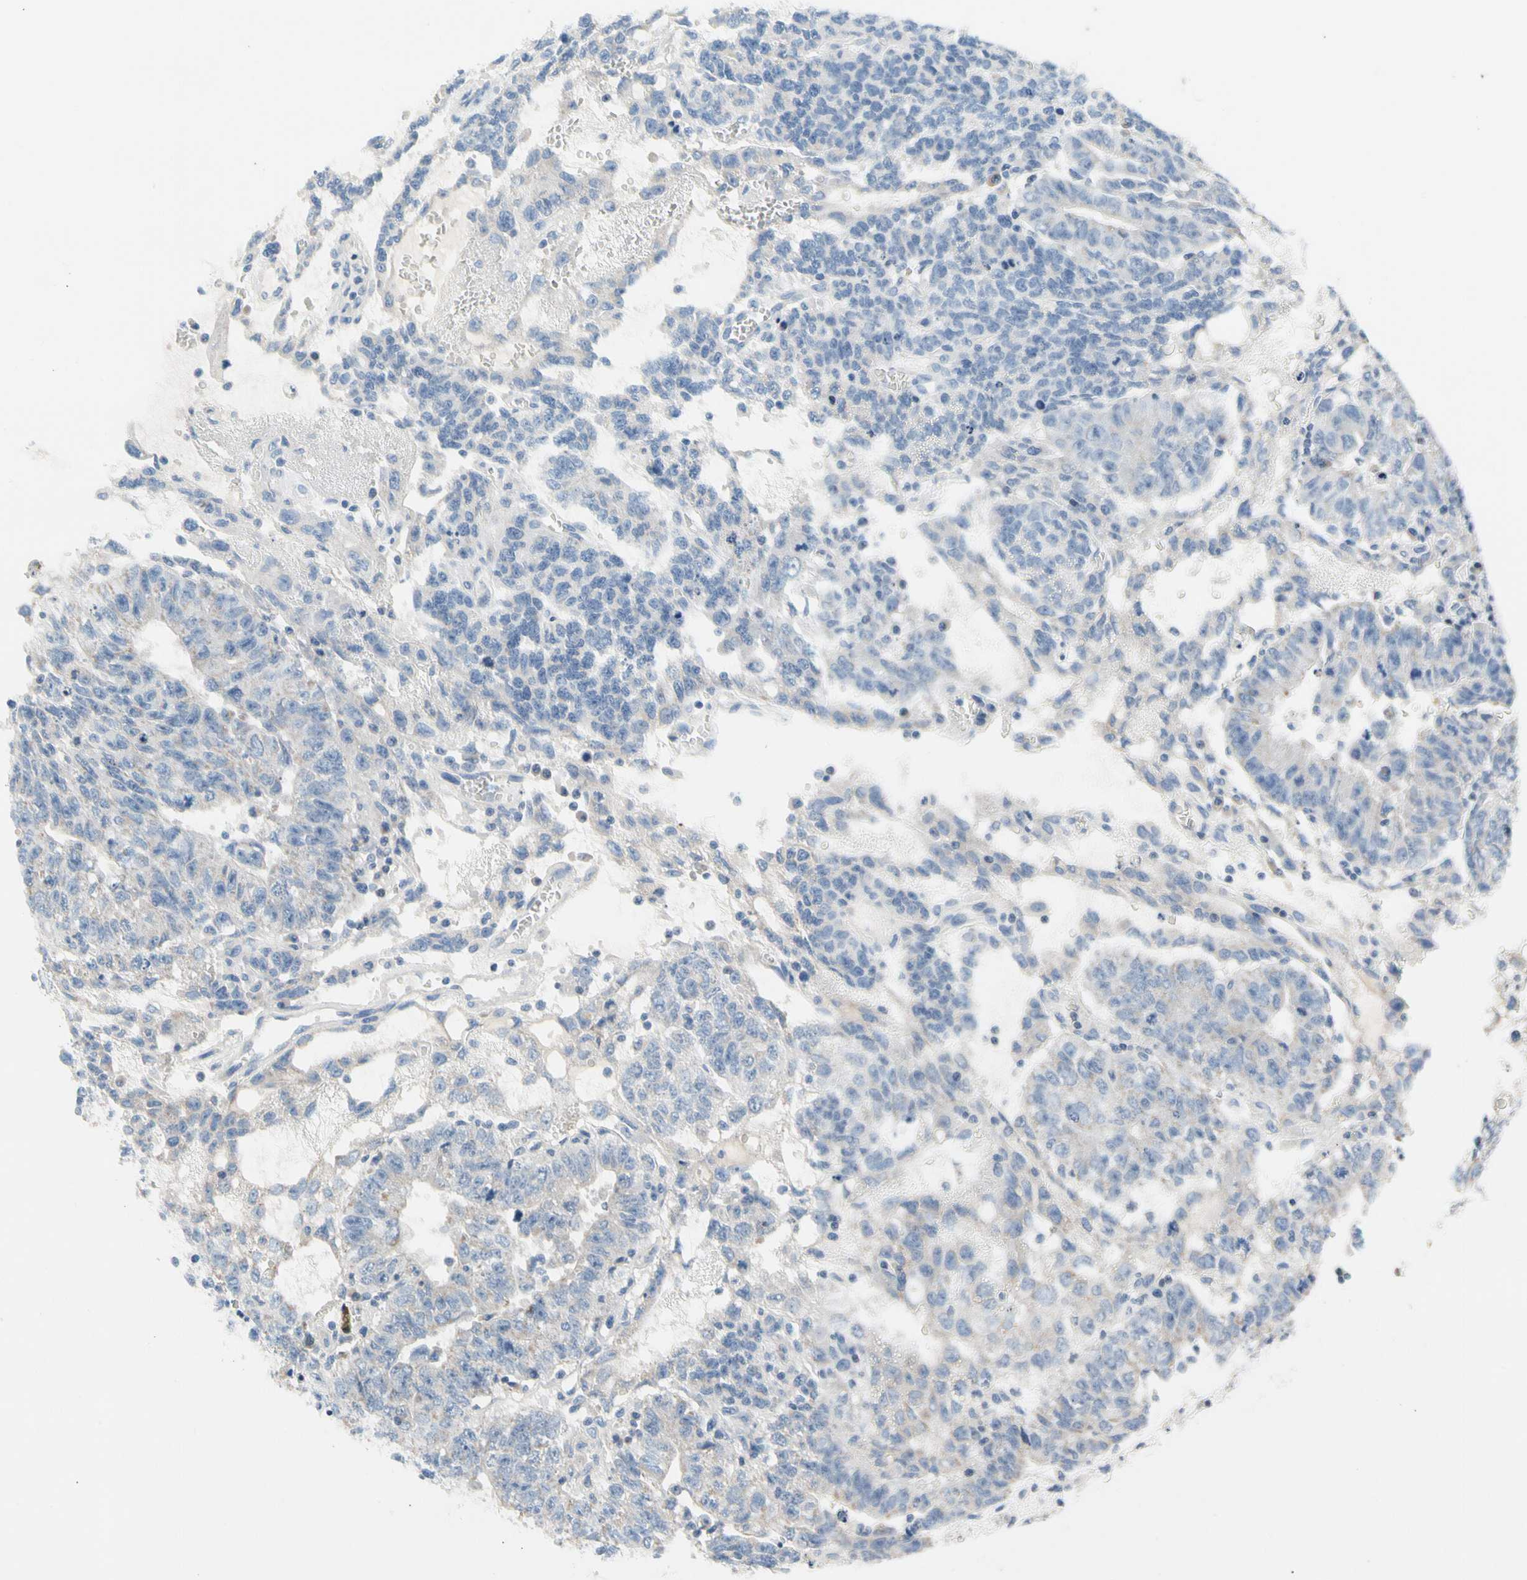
{"staining": {"intensity": "weak", "quantity": "<25%", "location": "cytoplasmic/membranous"}, "tissue": "testis cancer", "cell_type": "Tumor cells", "image_type": "cancer", "snomed": [{"axis": "morphology", "description": "Seminoma, NOS"}, {"axis": "morphology", "description": "Carcinoma, Embryonal, NOS"}, {"axis": "topography", "description": "Testis"}], "caption": "Tumor cells show no significant staining in testis cancer (seminoma).", "gene": "SOX30", "patient": {"sex": "male", "age": 52}}